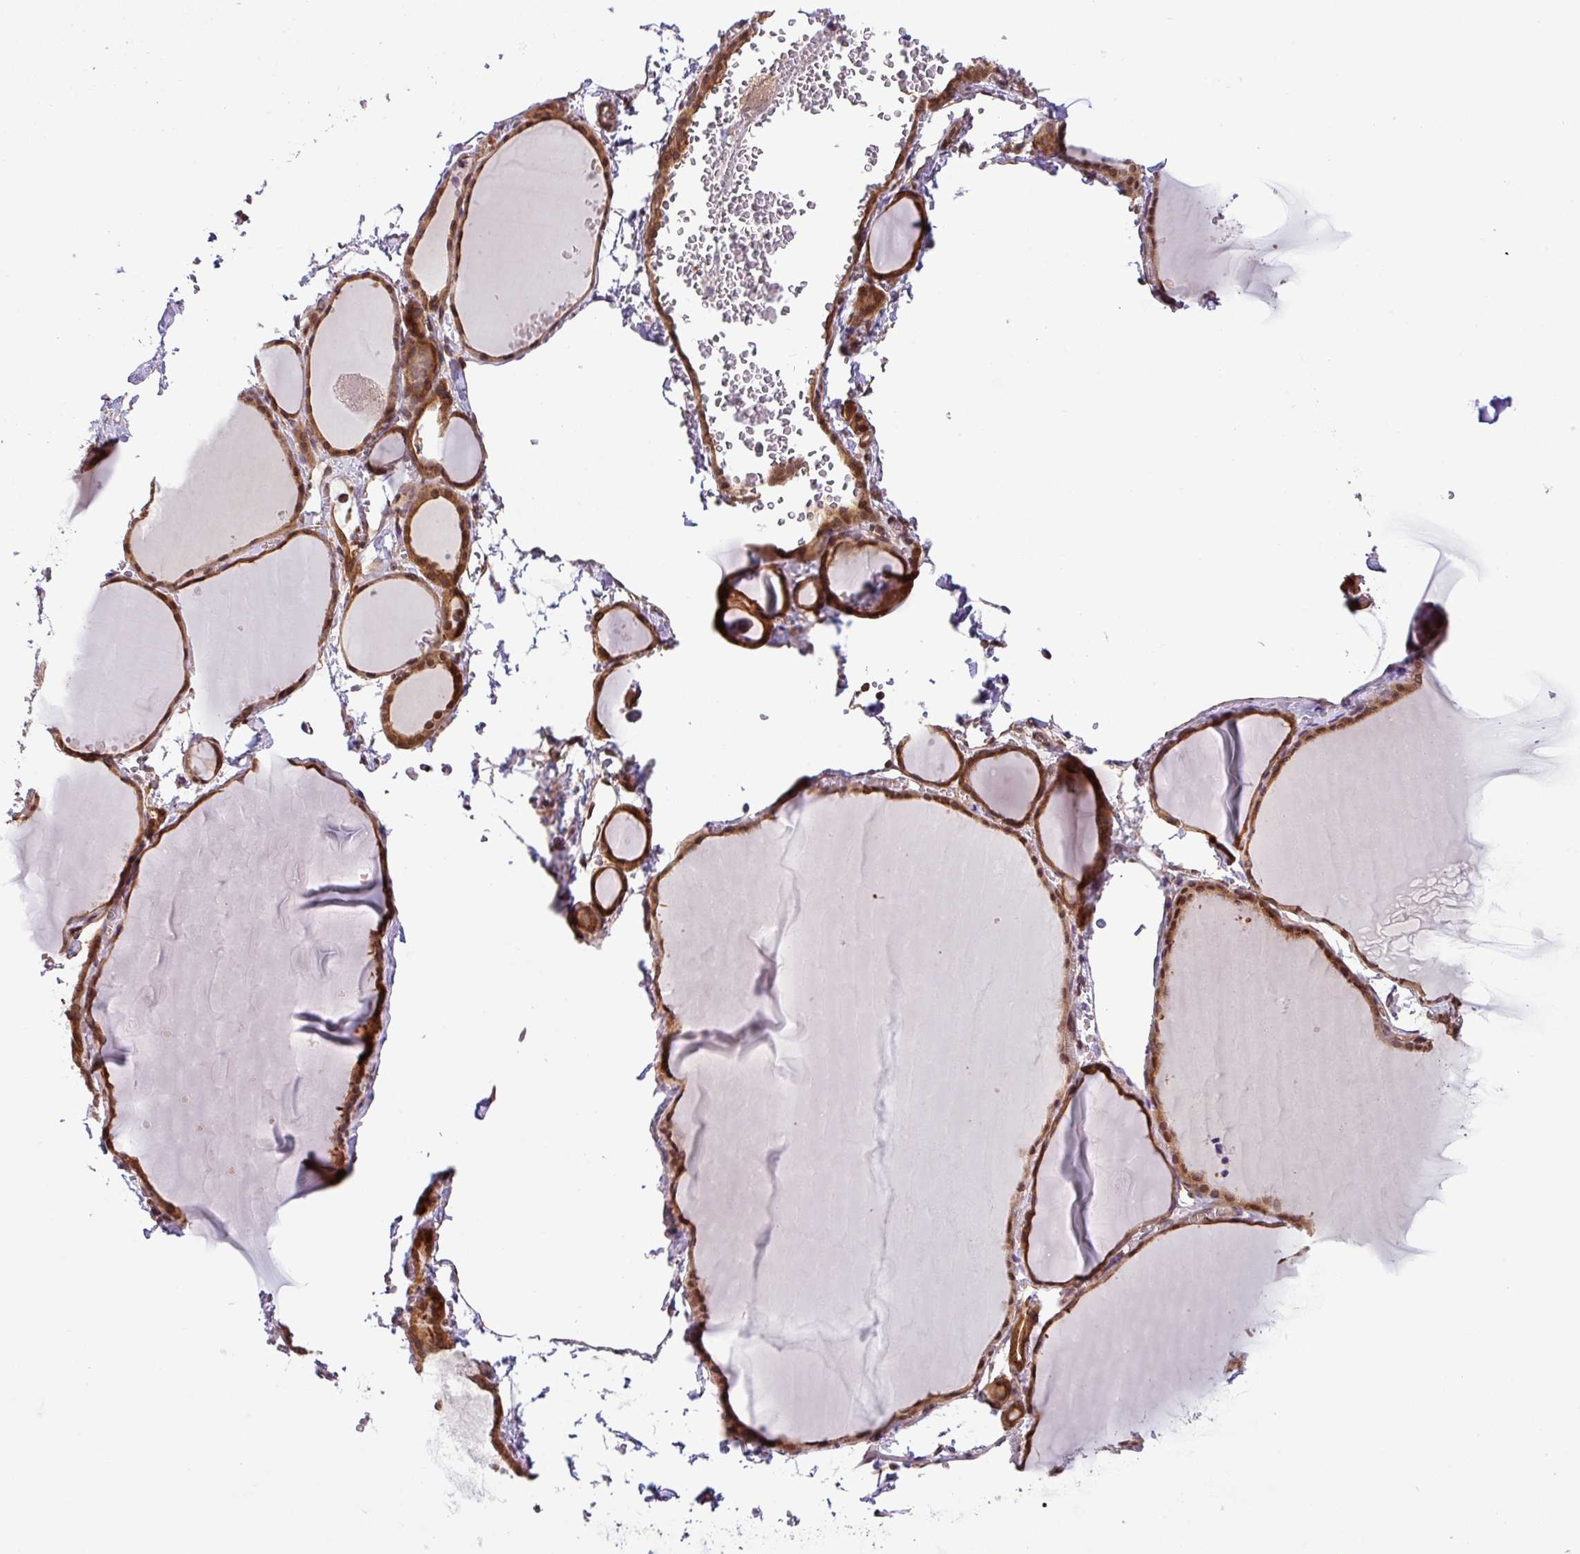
{"staining": {"intensity": "moderate", "quantity": ">75%", "location": "cytoplasmic/membranous,nuclear"}, "tissue": "thyroid gland", "cell_type": "Glandular cells", "image_type": "normal", "snomed": [{"axis": "morphology", "description": "Normal tissue, NOS"}, {"axis": "topography", "description": "Thyroid gland"}], "caption": "Immunohistochemical staining of benign human thyroid gland demonstrates medium levels of moderate cytoplasmic/membranous,nuclear positivity in about >75% of glandular cells. (Stains: DAB in brown, nuclei in blue, Microscopy: brightfield microscopy at high magnification).", "gene": "SHB", "patient": {"sex": "female", "age": 49}}